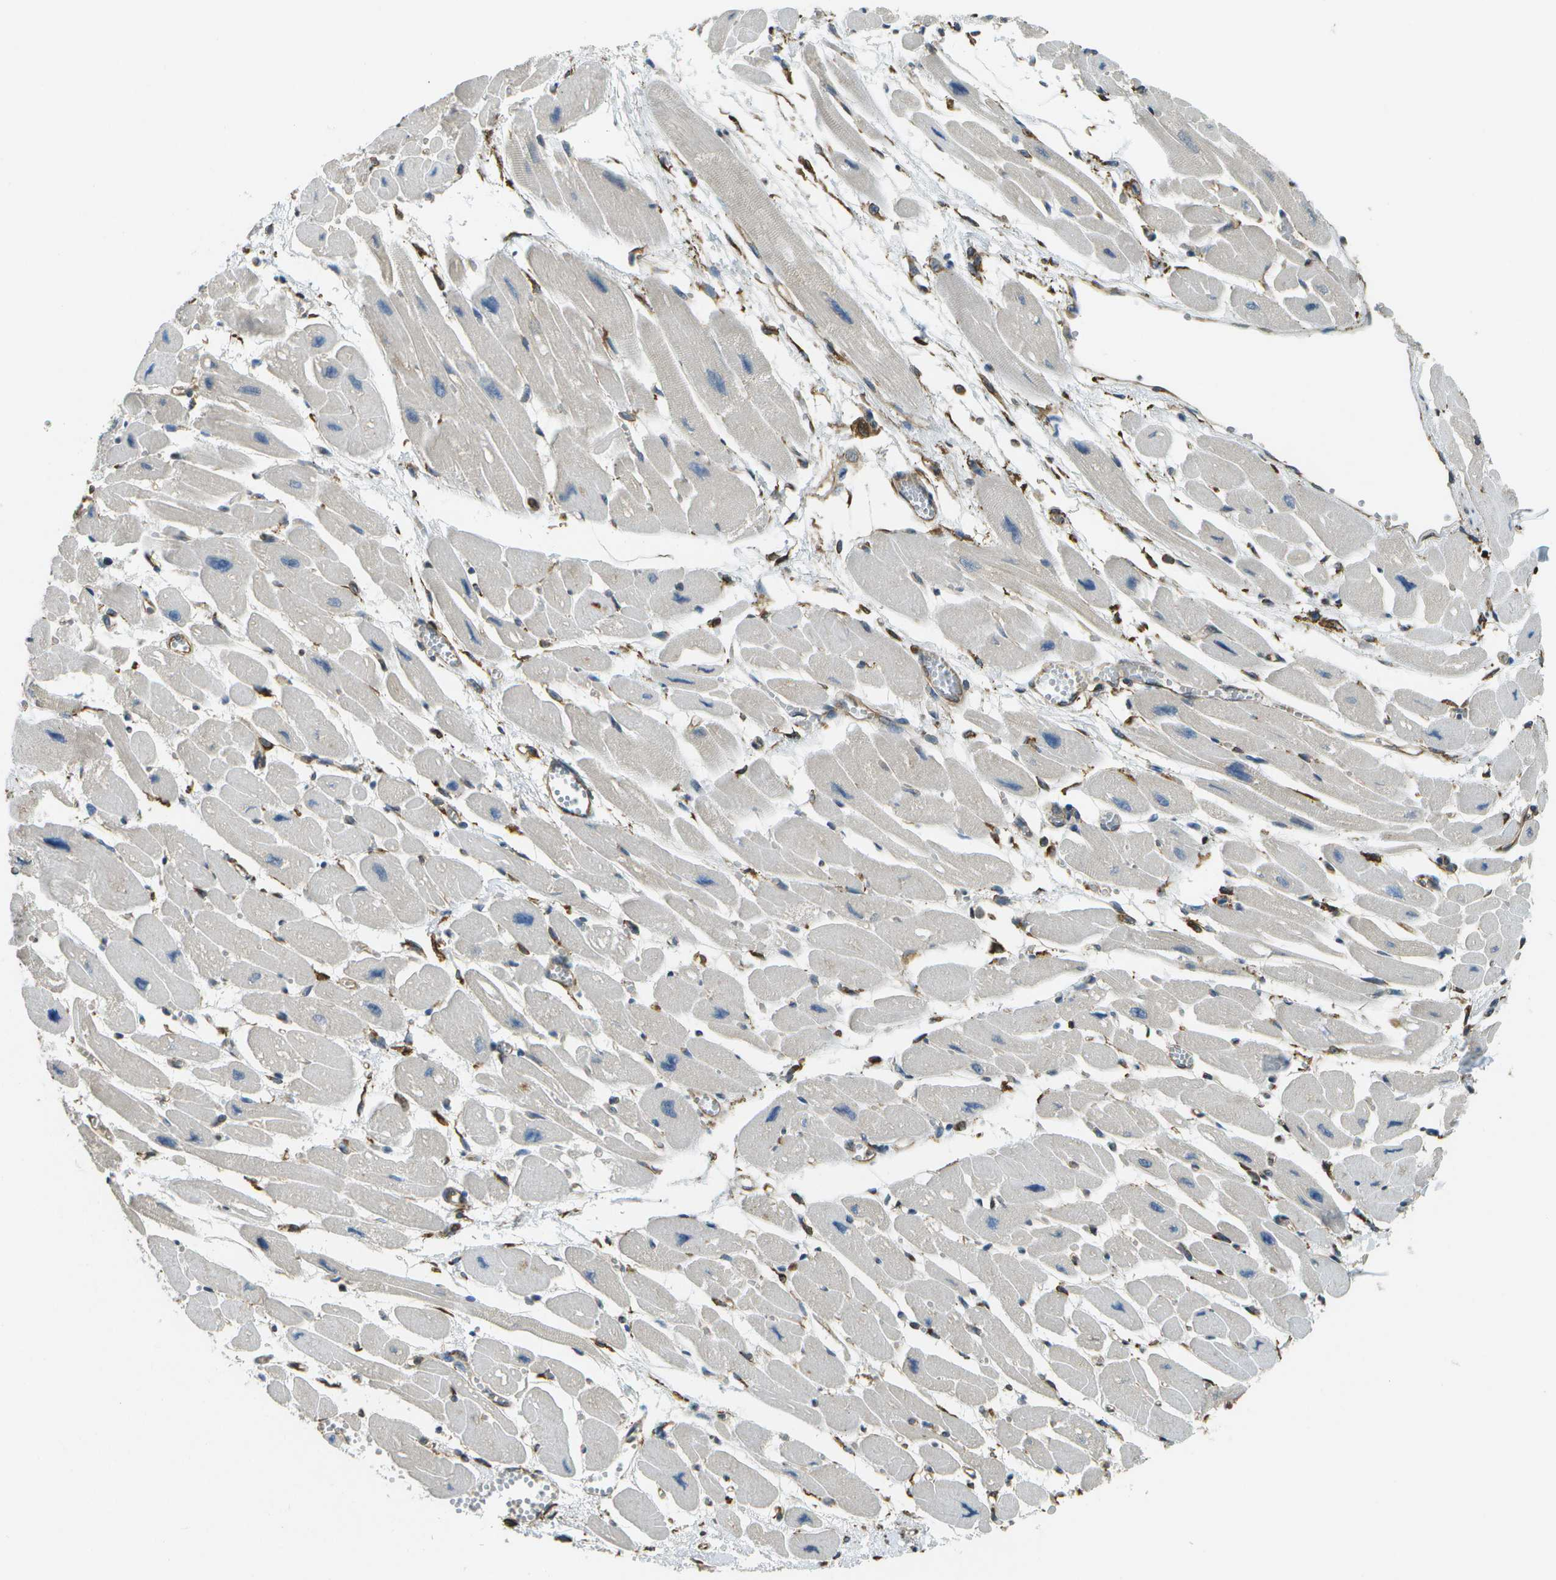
{"staining": {"intensity": "weak", "quantity": "<25%", "location": "cytoplasmic/membranous"}, "tissue": "heart muscle", "cell_type": "Cardiomyocytes", "image_type": "normal", "snomed": [{"axis": "morphology", "description": "Normal tissue, NOS"}, {"axis": "topography", "description": "Heart"}], "caption": "Human heart muscle stained for a protein using IHC demonstrates no positivity in cardiomyocytes.", "gene": "PDIA4", "patient": {"sex": "female", "age": 54}}